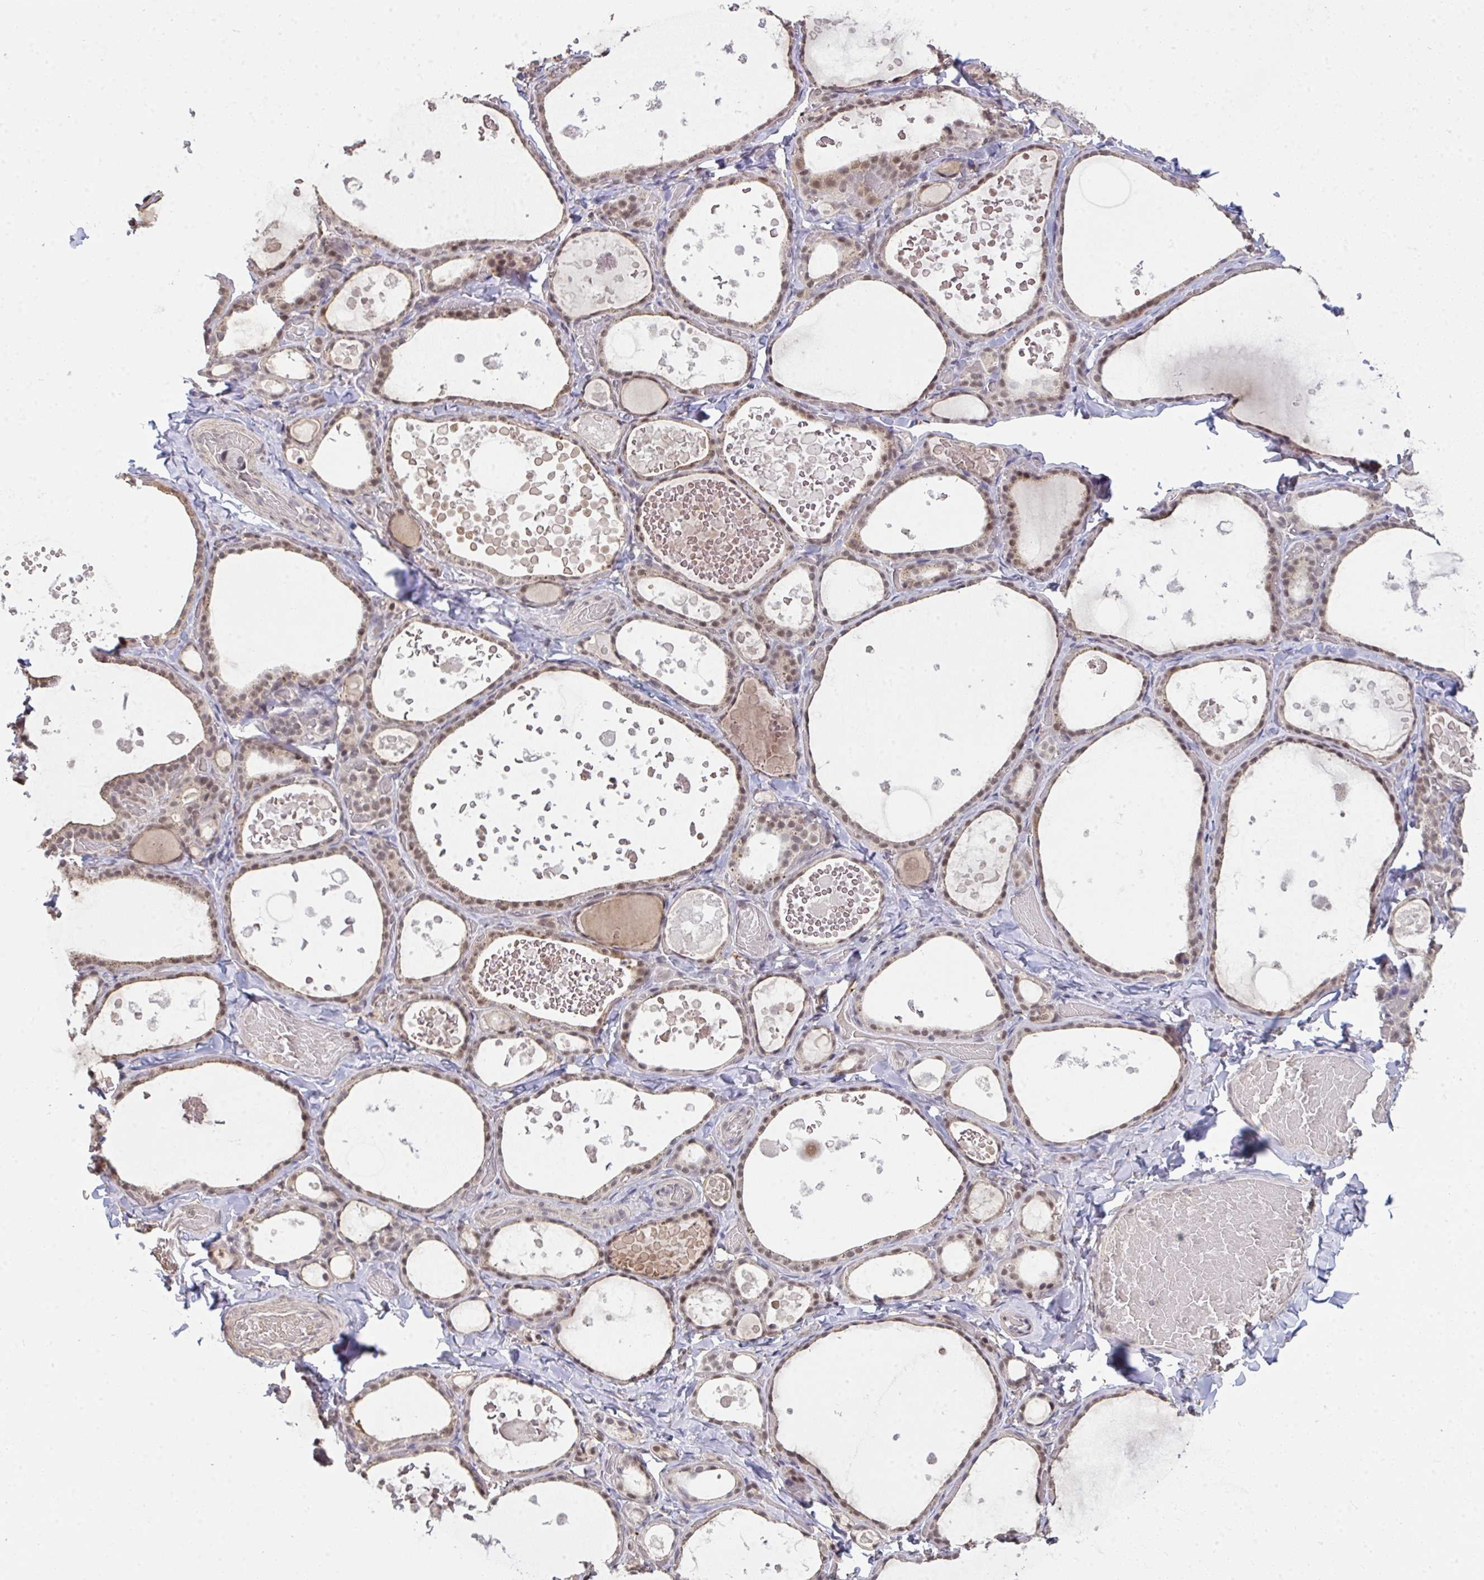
{"staining": {"intensity": "moderate", "quantity": "25%-75%", "location": "nuclear"}, "tissue": "thyroid gland", "cell_type": "Glandular cells", "image_type": "normal", "snomed": [{"axis": "morphology", "description": "Normal tissue, NOS"}, {"axis": "topography", "description": "Thyroid gland"}], "caption": "This image displays immunohistochemistry staining of benign human thyroid gland, with medium moderate nuclear positivity in approximately 25%-75% of glandular cells.", "gene": "SAP30", "patient": {"sex": "female", "age": 56}}